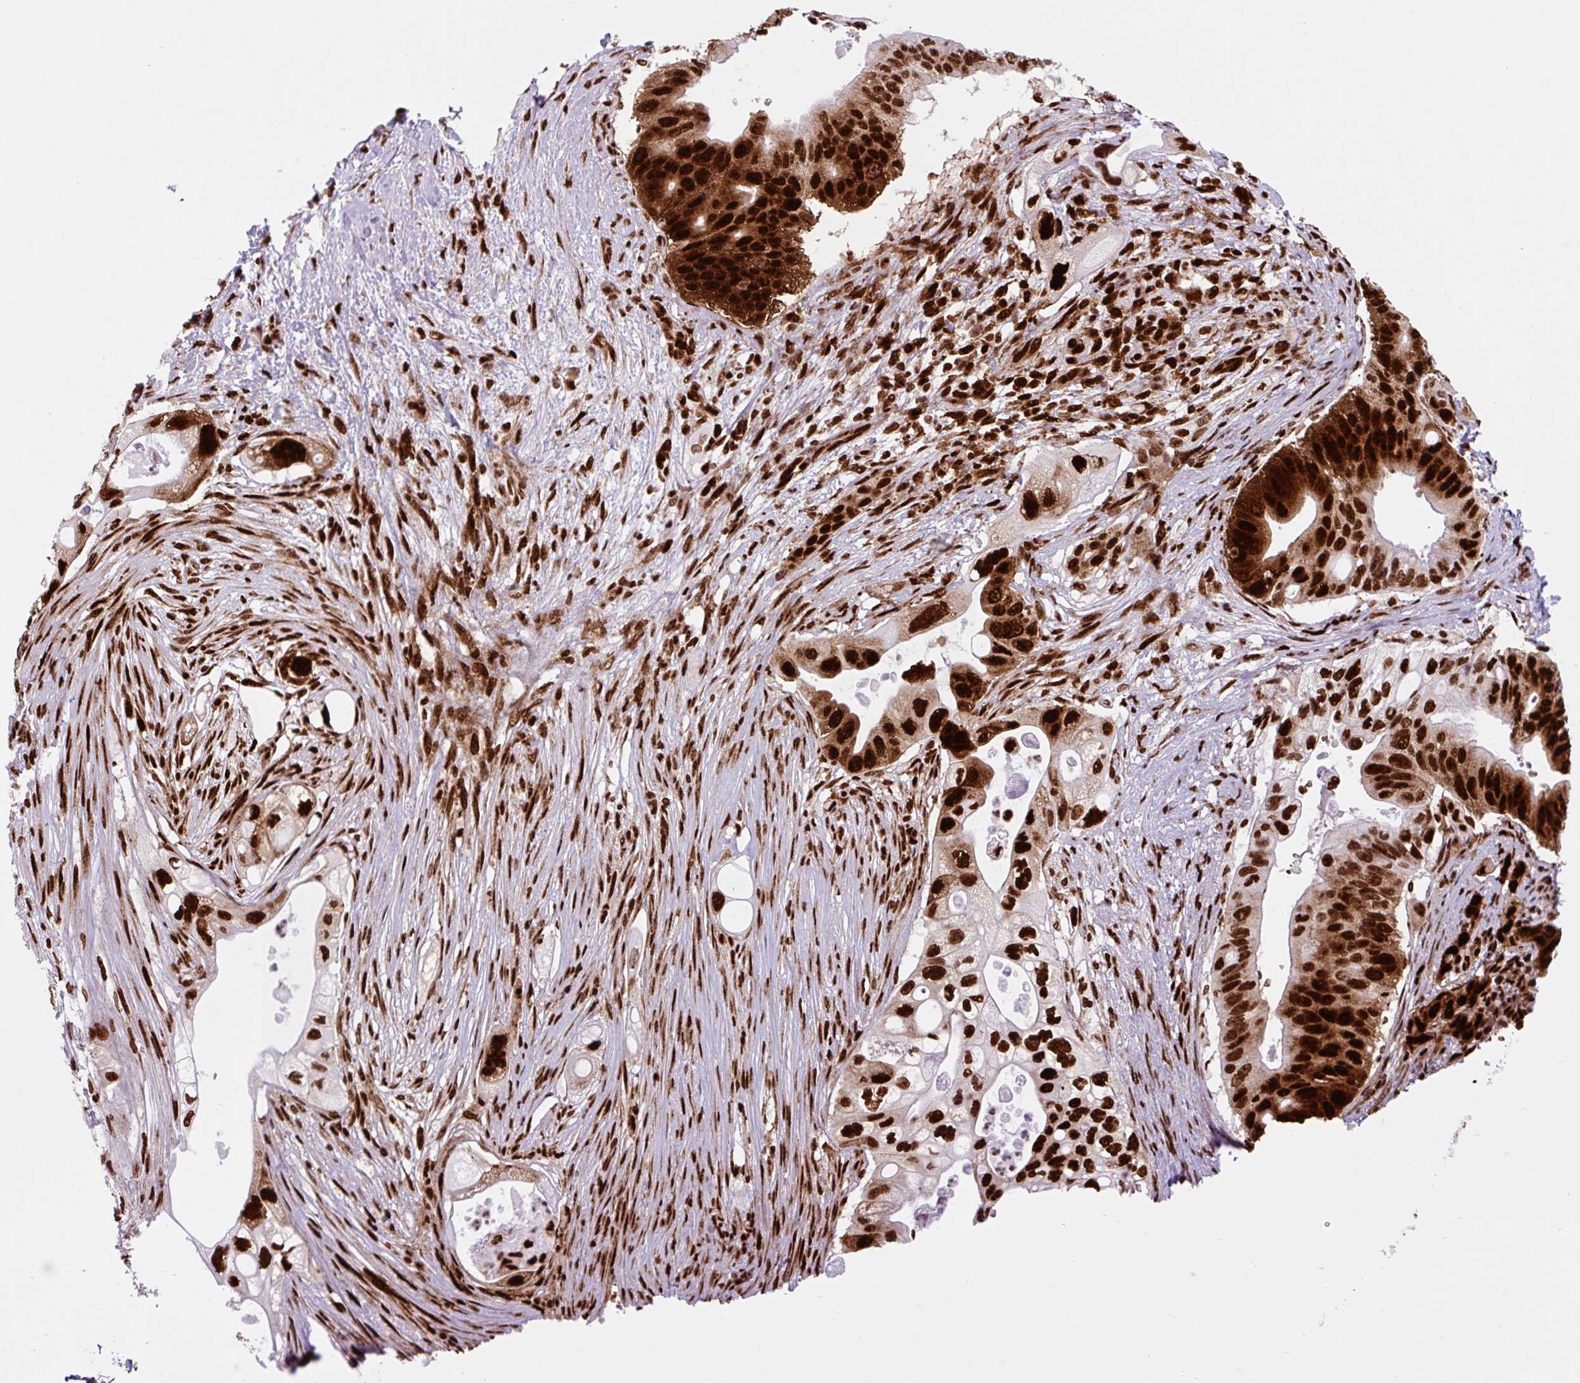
{"staining": {"intensity": "strong", "quantity": ">75%", "location": "nuclear"}, "tissue": "pancreatic cancer", "cell_type": "Tumor cells", "image_type": "cancer", "snomed": [{"axis": "morphology", "description": "Adenocarcinoma, NOS"}, {"axis": "topography", "description": "Pancreas"}], "caption": "Pancreatic cancer stained with IHC shows strong nuclear staining in about >75% of tumor cells.", "gene": "FUS", "patient": {"sex": "female", "age": 72}}